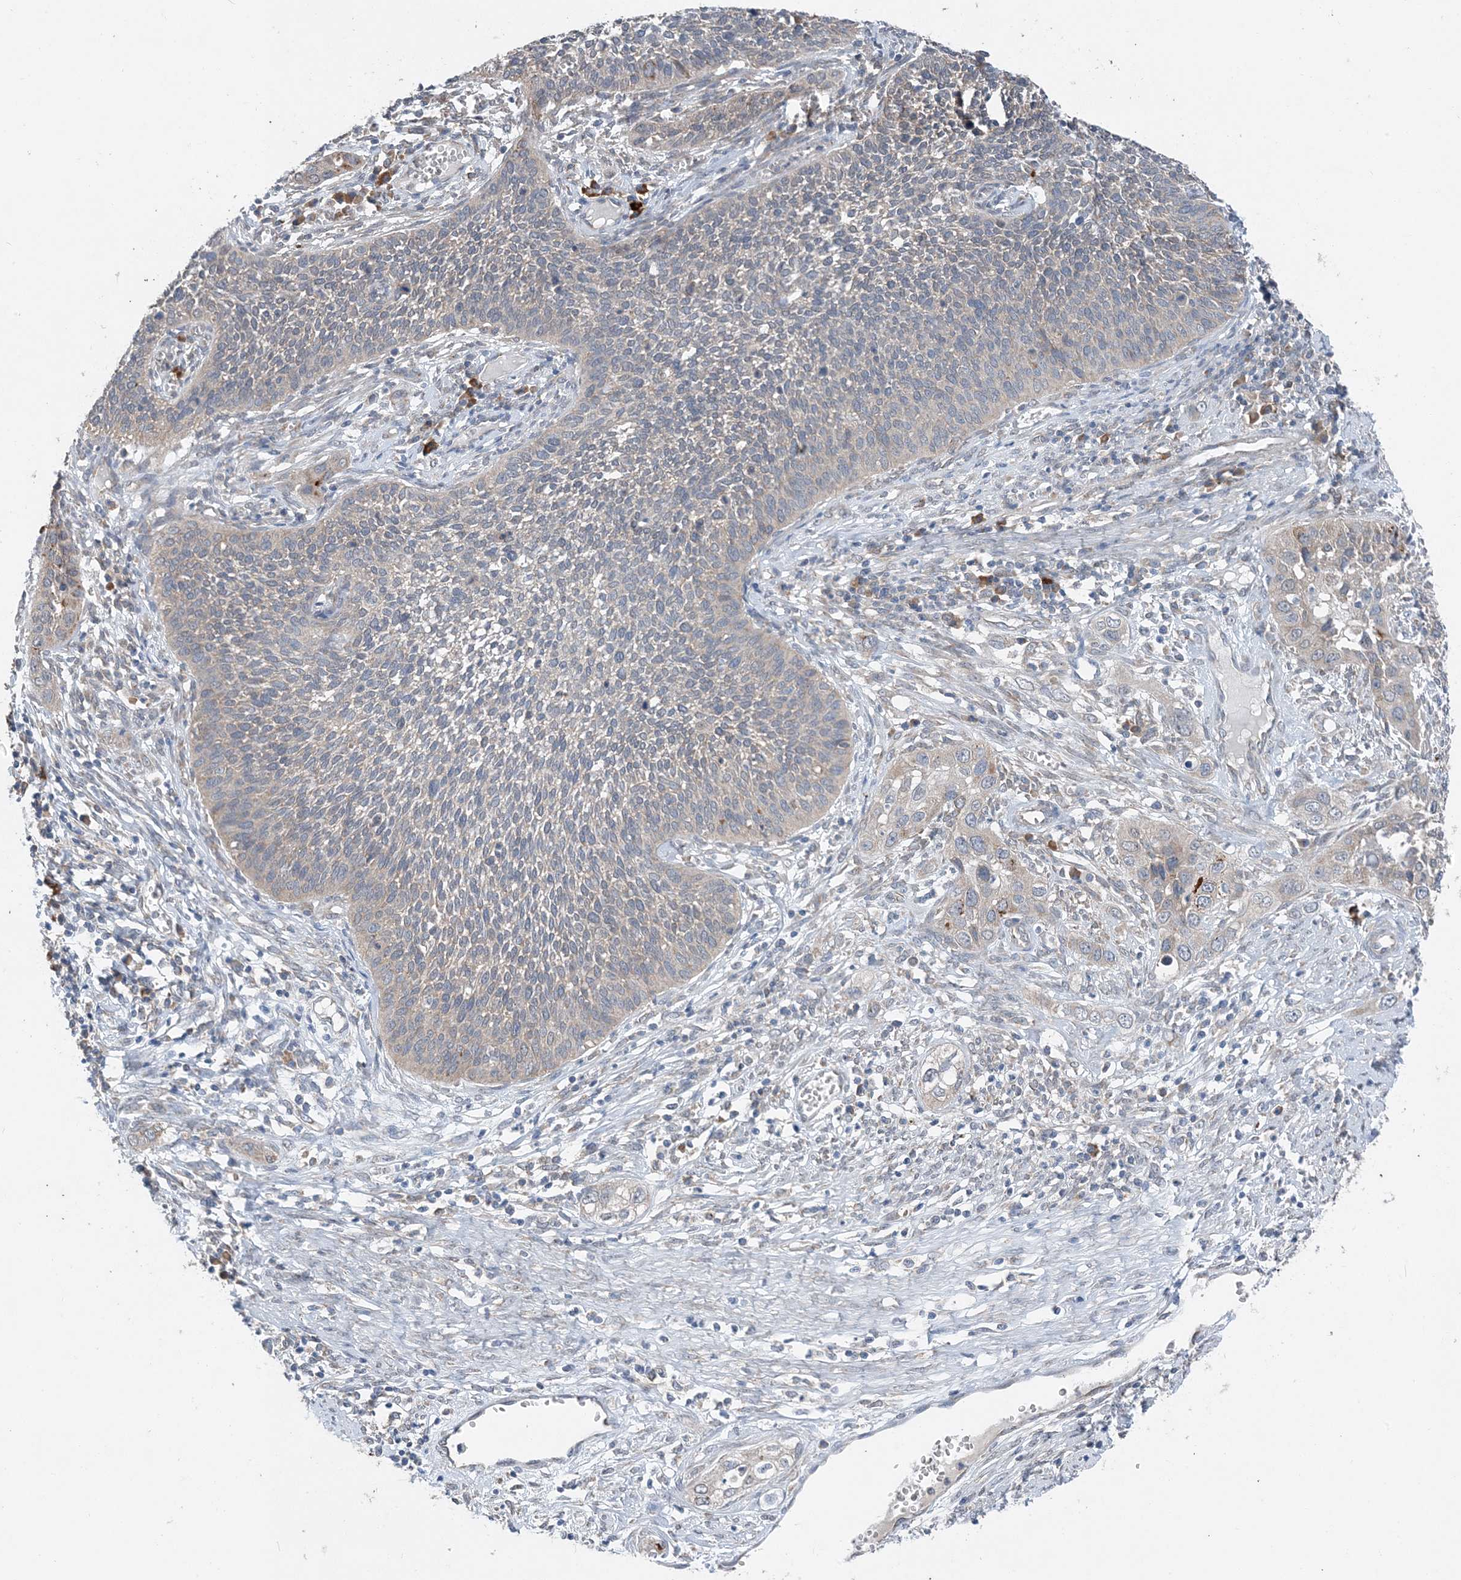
{"staining": {"intensity": "negative", "quantity": "none", "location": "none"}, "tissue": "cervical cancer", "cell_type": "Tumor cells", "image_type": "cancer", "snomed": [{"axis": "morphology", "description": "Squamous cell carcinoma, NOS"}, {"axis": "topography", "description": "Cervix"}], "caption": "Human cervical squamous cell carcinoma stained for a protein using IHC reveals no positivity in tumor cells.", "gene": "DHX30", "patient": {"sex": "female", "age": 34}}